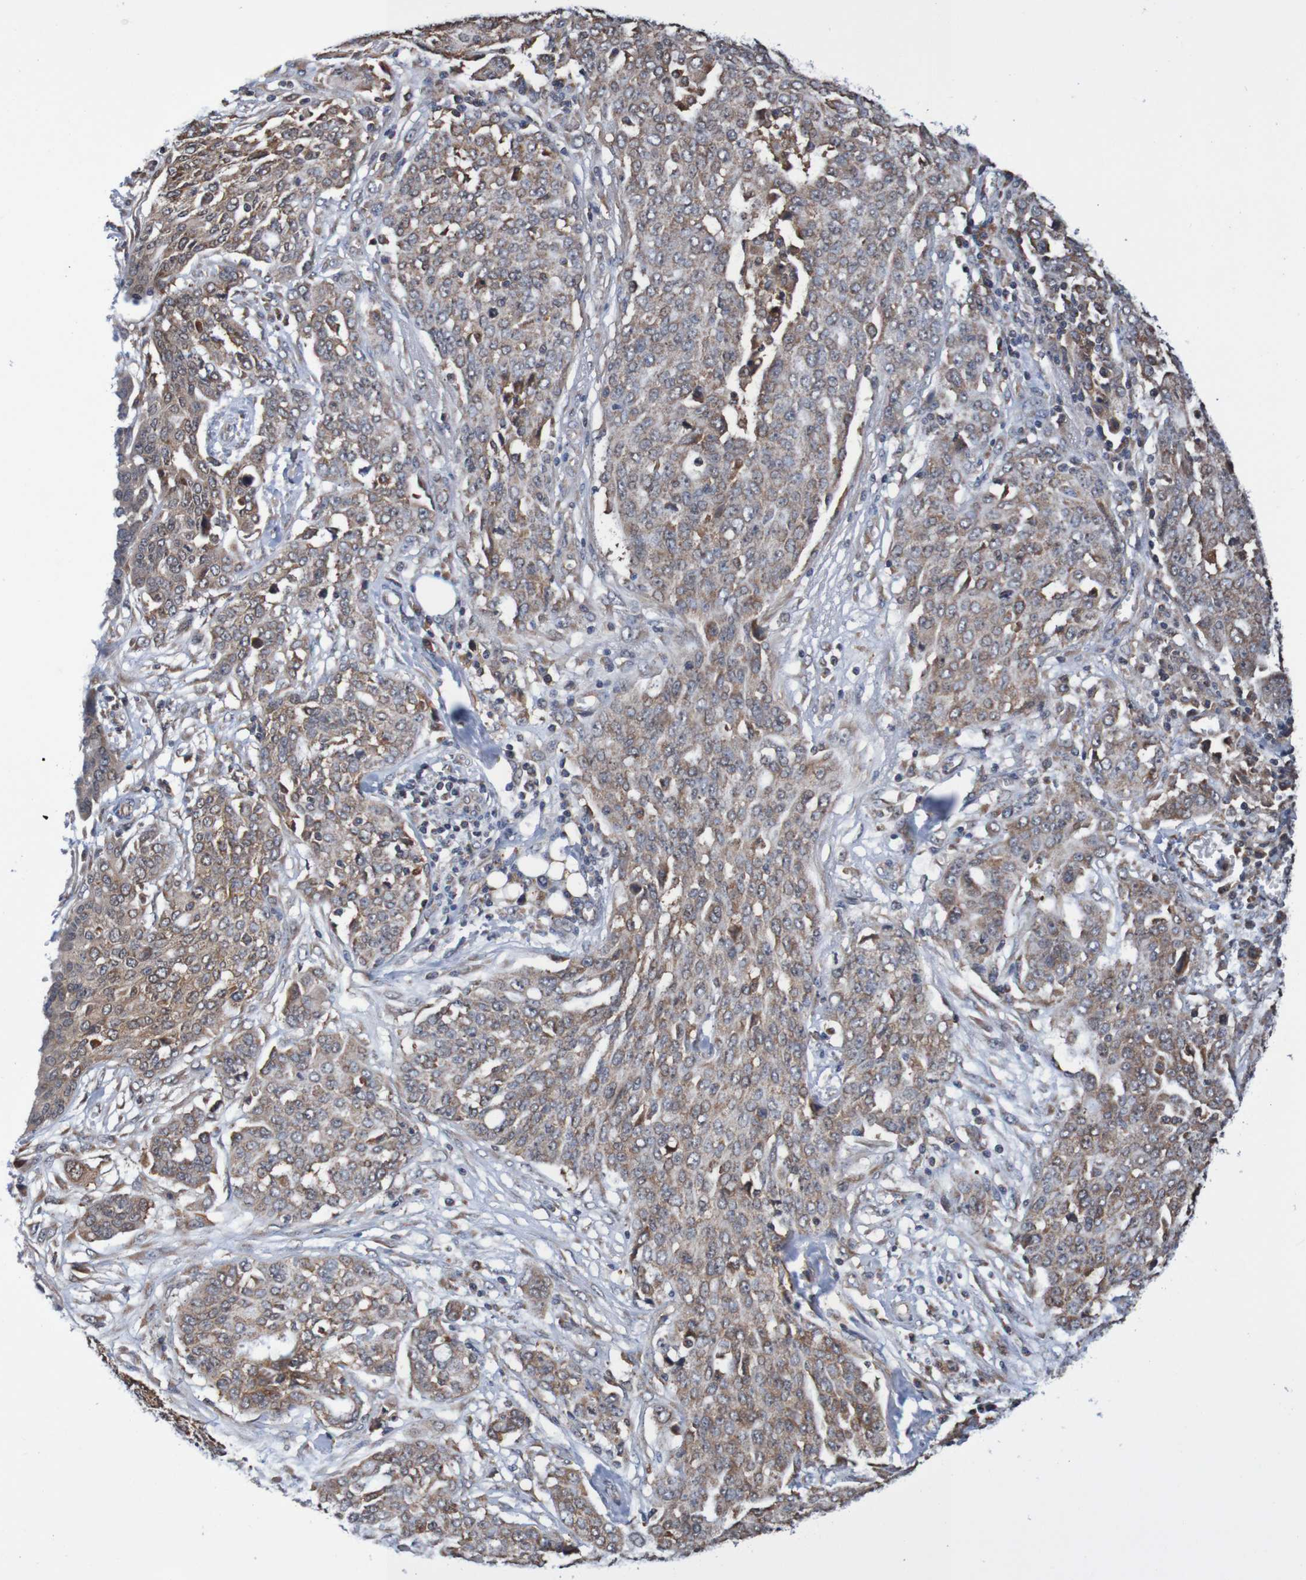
{"staining": {"intensity": "weak", "quantity": ">75%", "location": "cytoplasmic/membranous"}, "tissue": "ovarian cancer", "cell_type": "Tumor cells", "image_type": "cancer", "snomed": [{"axis": "morphology", "description": "Cystadenocarcinoma, serous, NOS"}, {"axis": "topography", "description": "Soft tissue"}, {"axis": "topography", "description": "Ovary"}], "caption": "Immunohistochemical staining of serous cystadenocarcinoma (ovarian) reveals low levels of weak cytoplasmic/membranous positivity in about >75% of tumor cells.", "gene": "AXIN1", "patient": {"sex": "female", "age": 57}}